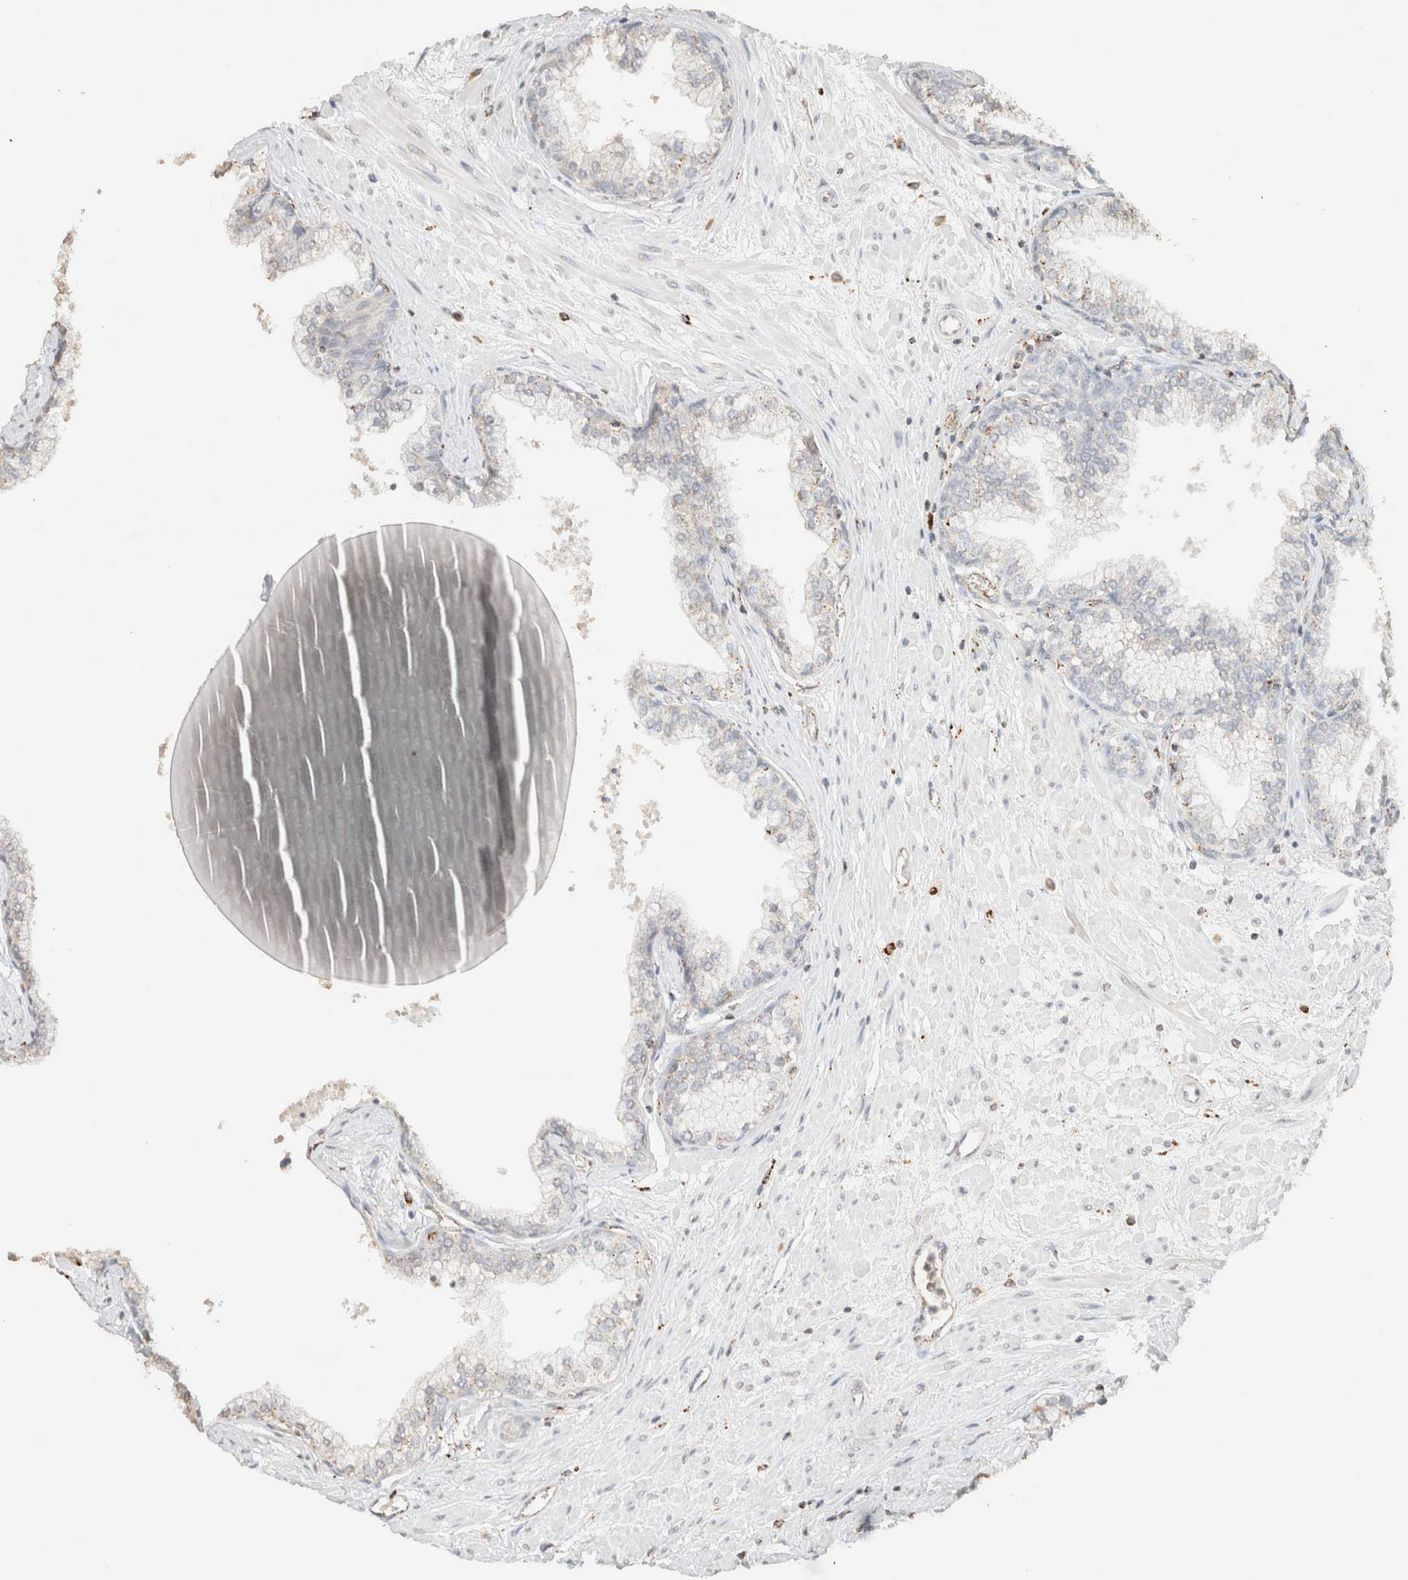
{"staining": {"intensity": "weak", "quantity": "<25%", "location": "cytoplasmic/membranous"}, "tissue": "prostate", "cell_type": "Glandular cells", "image_type": "normal", "snomed": [{"axis": "morphology", "description": "Normal tissue, NOS"}, {"axis": "morphology", "description": "Urothelial carcinoma, Low grade"}, {"axis": "topography", "description": "Urinary bladder"}, {"axis": "topography", "description": "Prostate"}], "caption": "Human prostate stained for a protein using immunohistochemistry displays no expression in glandular cells.", "gene": "CTSC", "patient": {"sex": "male", "age": 60}}